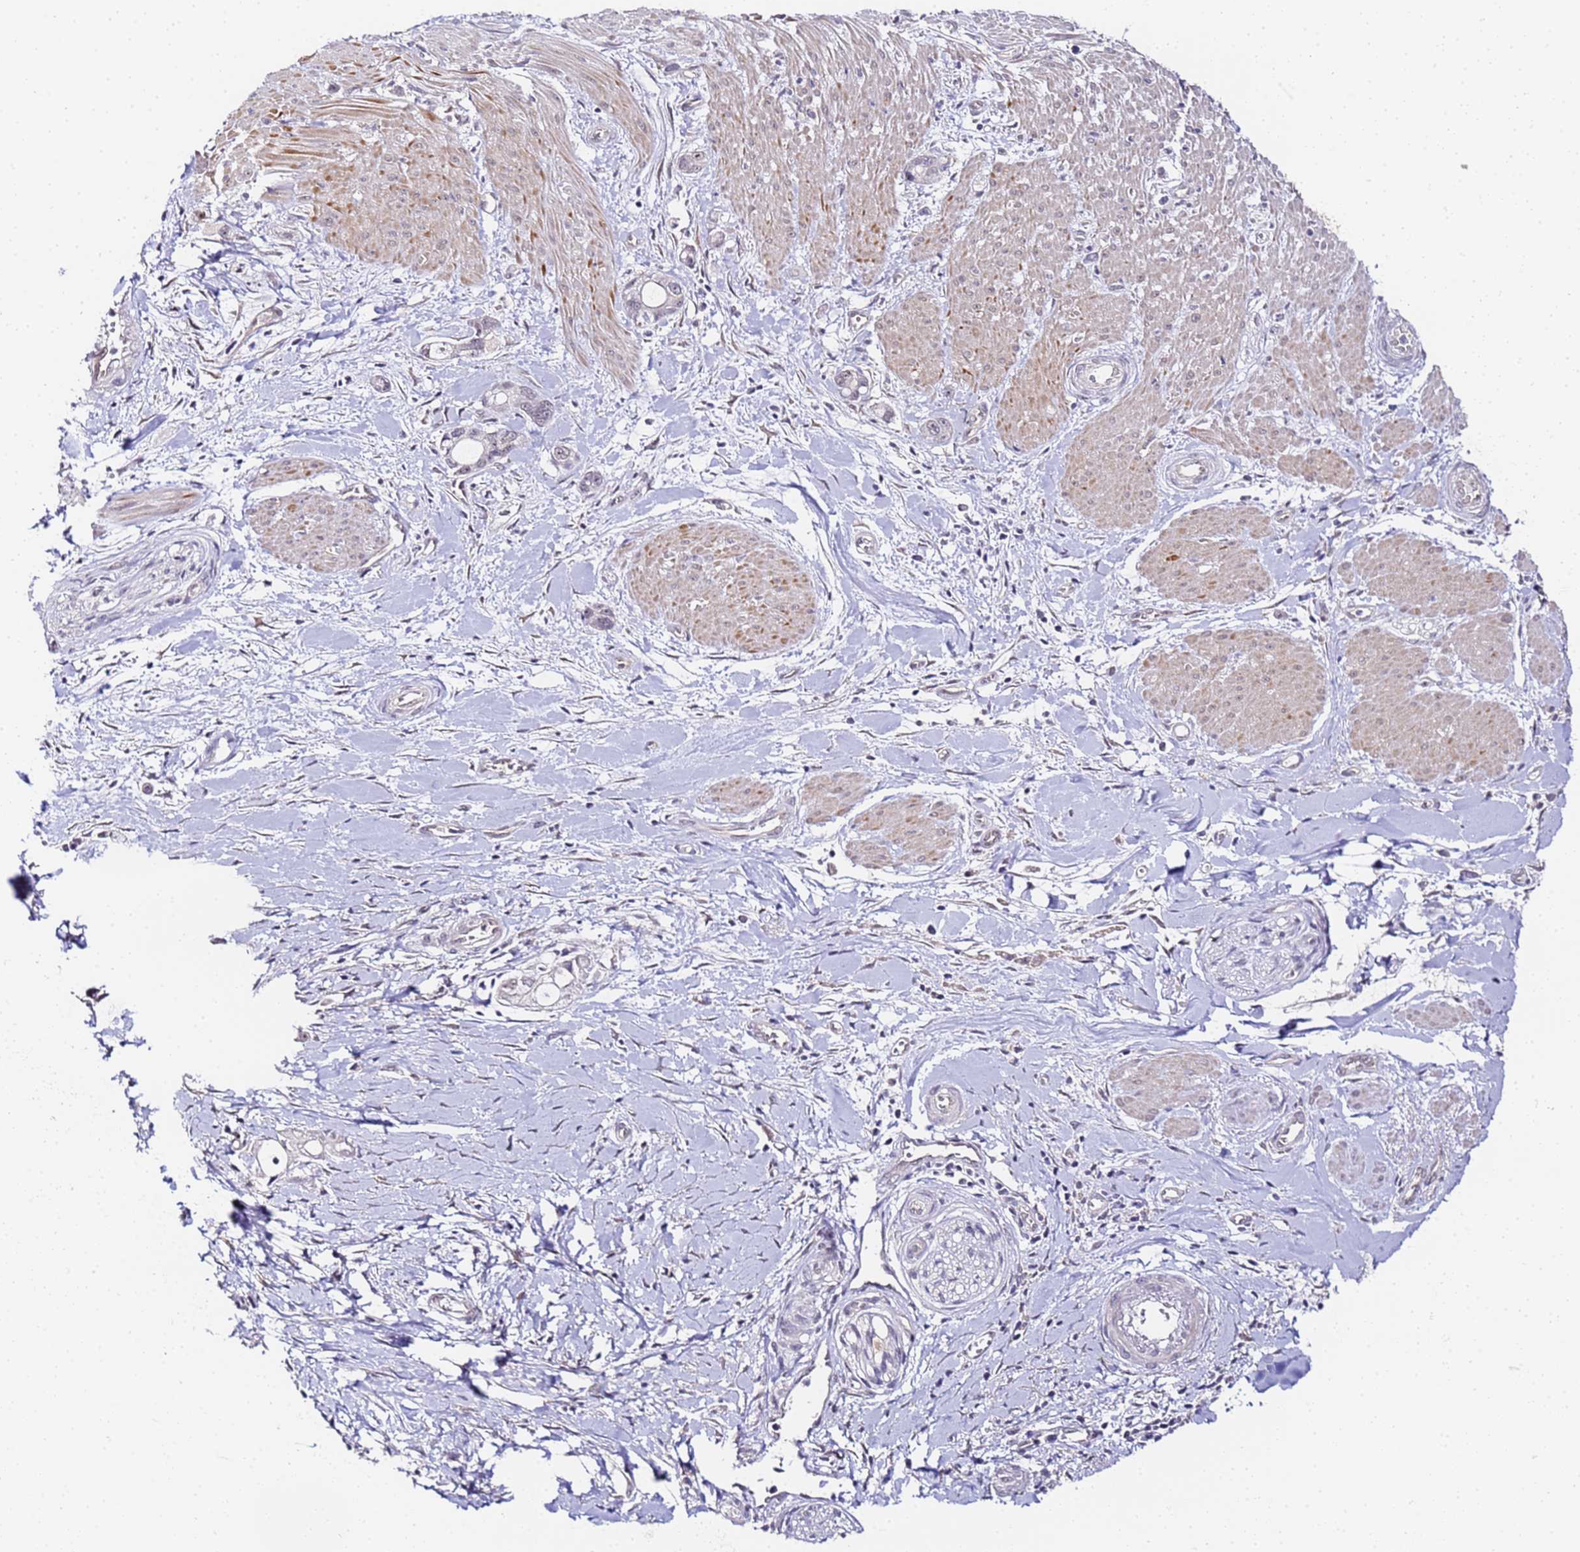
{"staining": {"intensity": "negative", "quantity": "none", "location": "none"}, "tissue": "pancreatic cancer", "cell_type": "Tumor cells", "image_type": "cancer", "snomed": [{"axis": "morphology", "description": "Adenocarcinoma, NOS"}, {"axis": "topography", "description": "Pancreas"}], "caption": "Adenocarcinoma (pancreatic) was stained to show a protein in brown. There is no significant positivity in tumor cells.", "gene": "LSM3", "patient": {"sex": "male", "age": 68}}